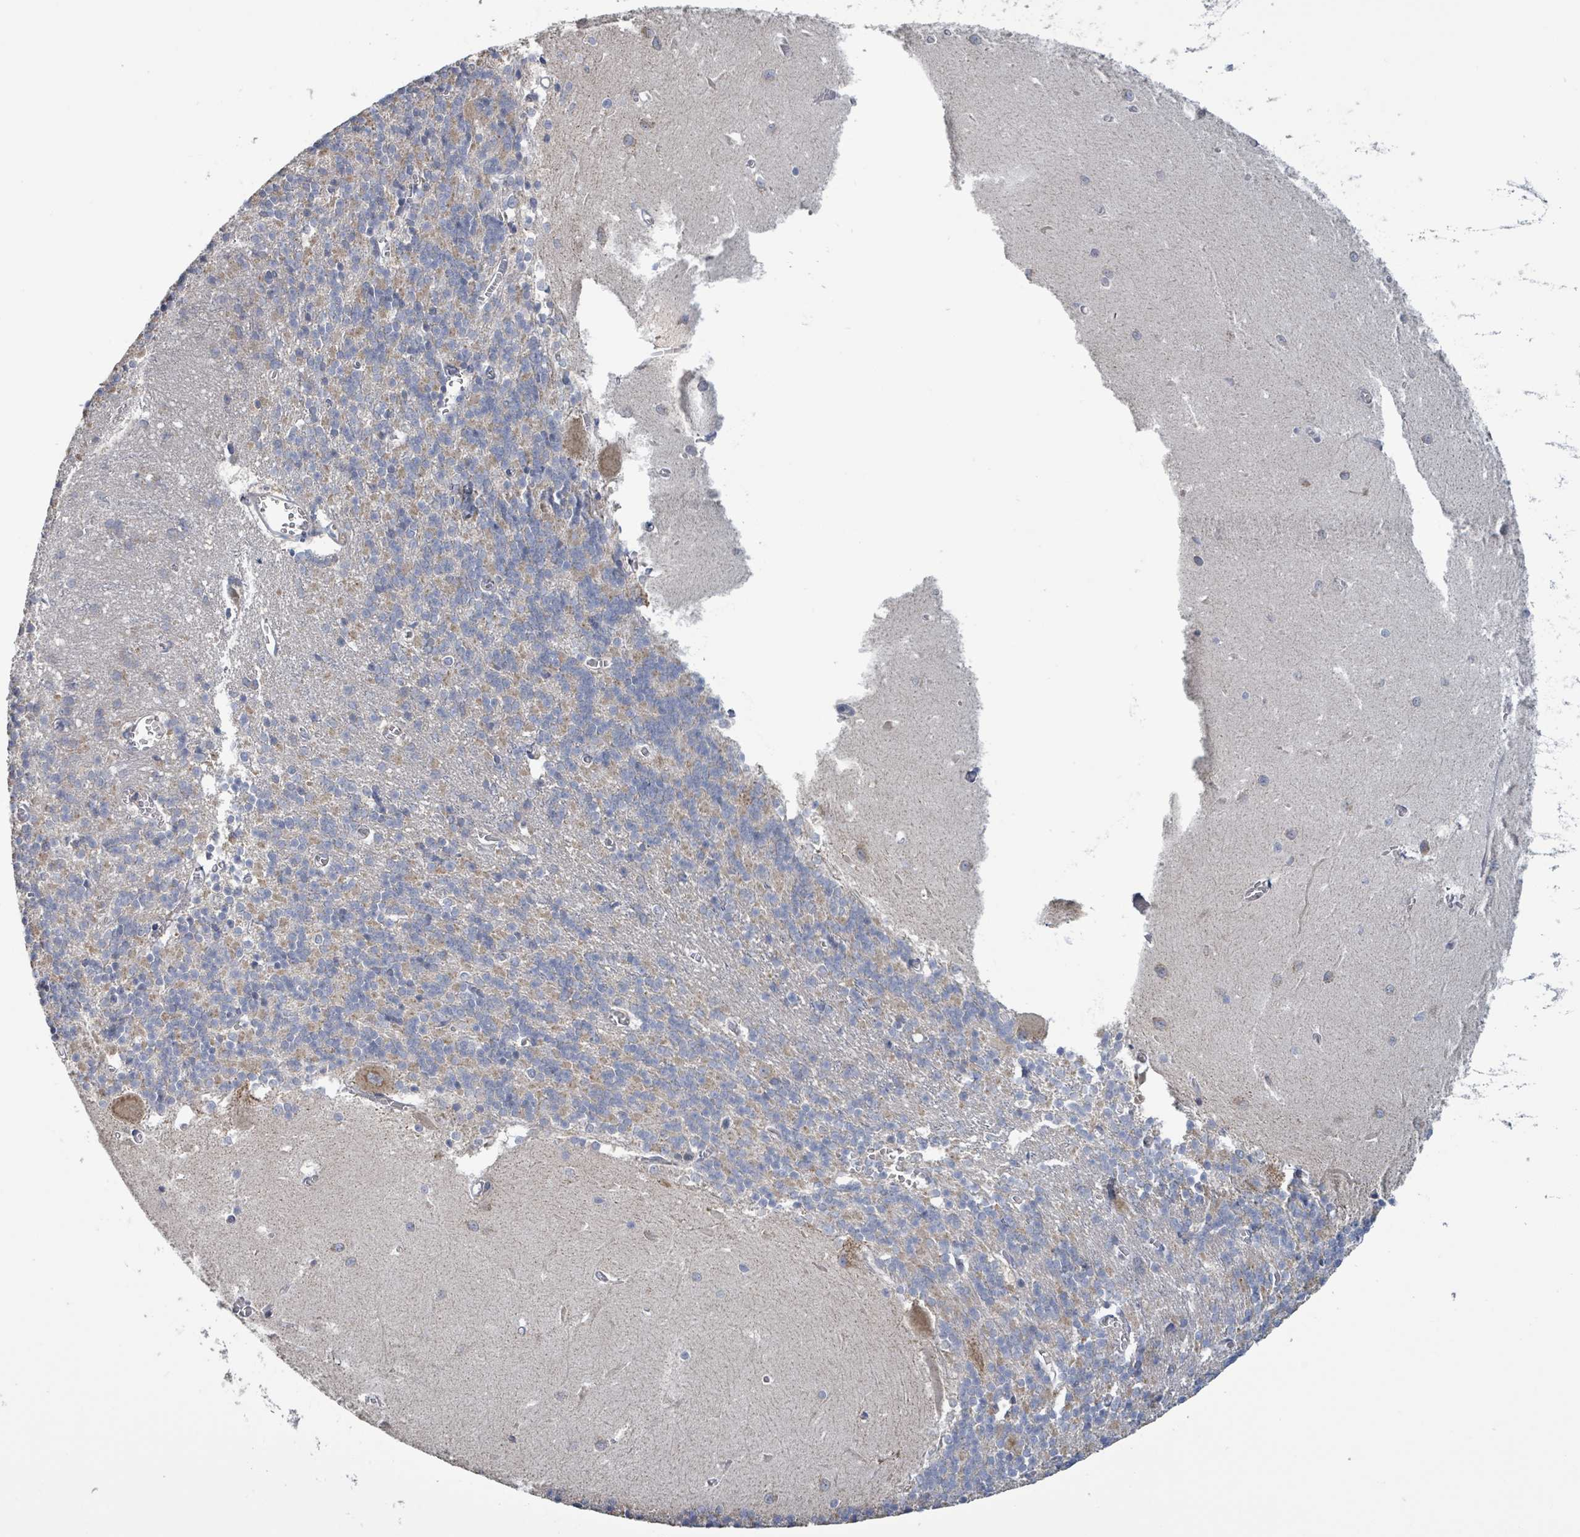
{"staining": {"intensity": "moderate", "quantity": "<25%", "location": "cytoplasmic/membranous"}, "tissue": "cerebellum", "cell_type": "Cells in granular layer", "image_type": "normal", "snomed": [{"axis": "morphology", "description": "Normal tissue, NOS"}, {"axis": "topography", "description": "Cerebellum"}], "caption": "This micrograph displays unremarkable cerebellum stained with immunohistochemistry to label a protein in brown. The cytoplasmic/membranous of cells in granular layer show moderate positivity for the protein. Nuclei are counter-stained blue.", "gene": "RPL32", "patient": {"sex": "male", "age": 37}}